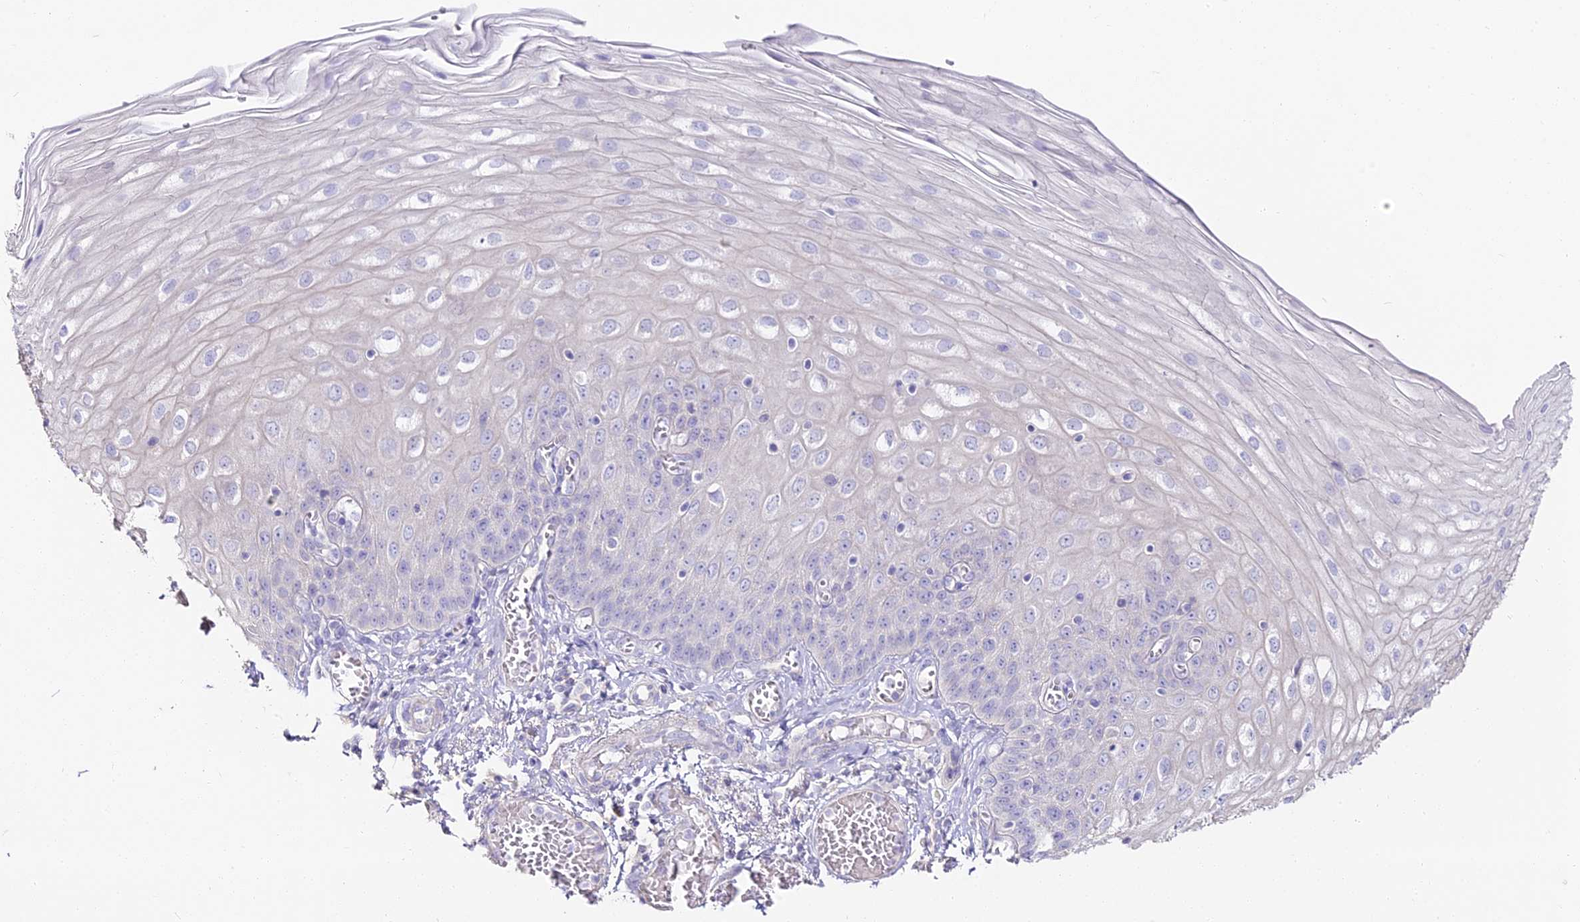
{"staining": {"intensity": "negative", "quantity": "none", "location": "none"}, "tissue": "esophagus", "cell_type": "Squamous epithelial cells", "image_type": "normal", "snomed": [{"axis": "morphology", "description": "Normal tissue, NOS"}, {"axis": "topography", "description": "Esophagus"}], "caption": "Immunohistochemistry (IHC) micrograph of benign esophagus stained for a protein (brown), which exhibits no positivity in squamous epithelial cells.", "gene": "ALPG", "patient": {"sex": "male", "age": 81}}